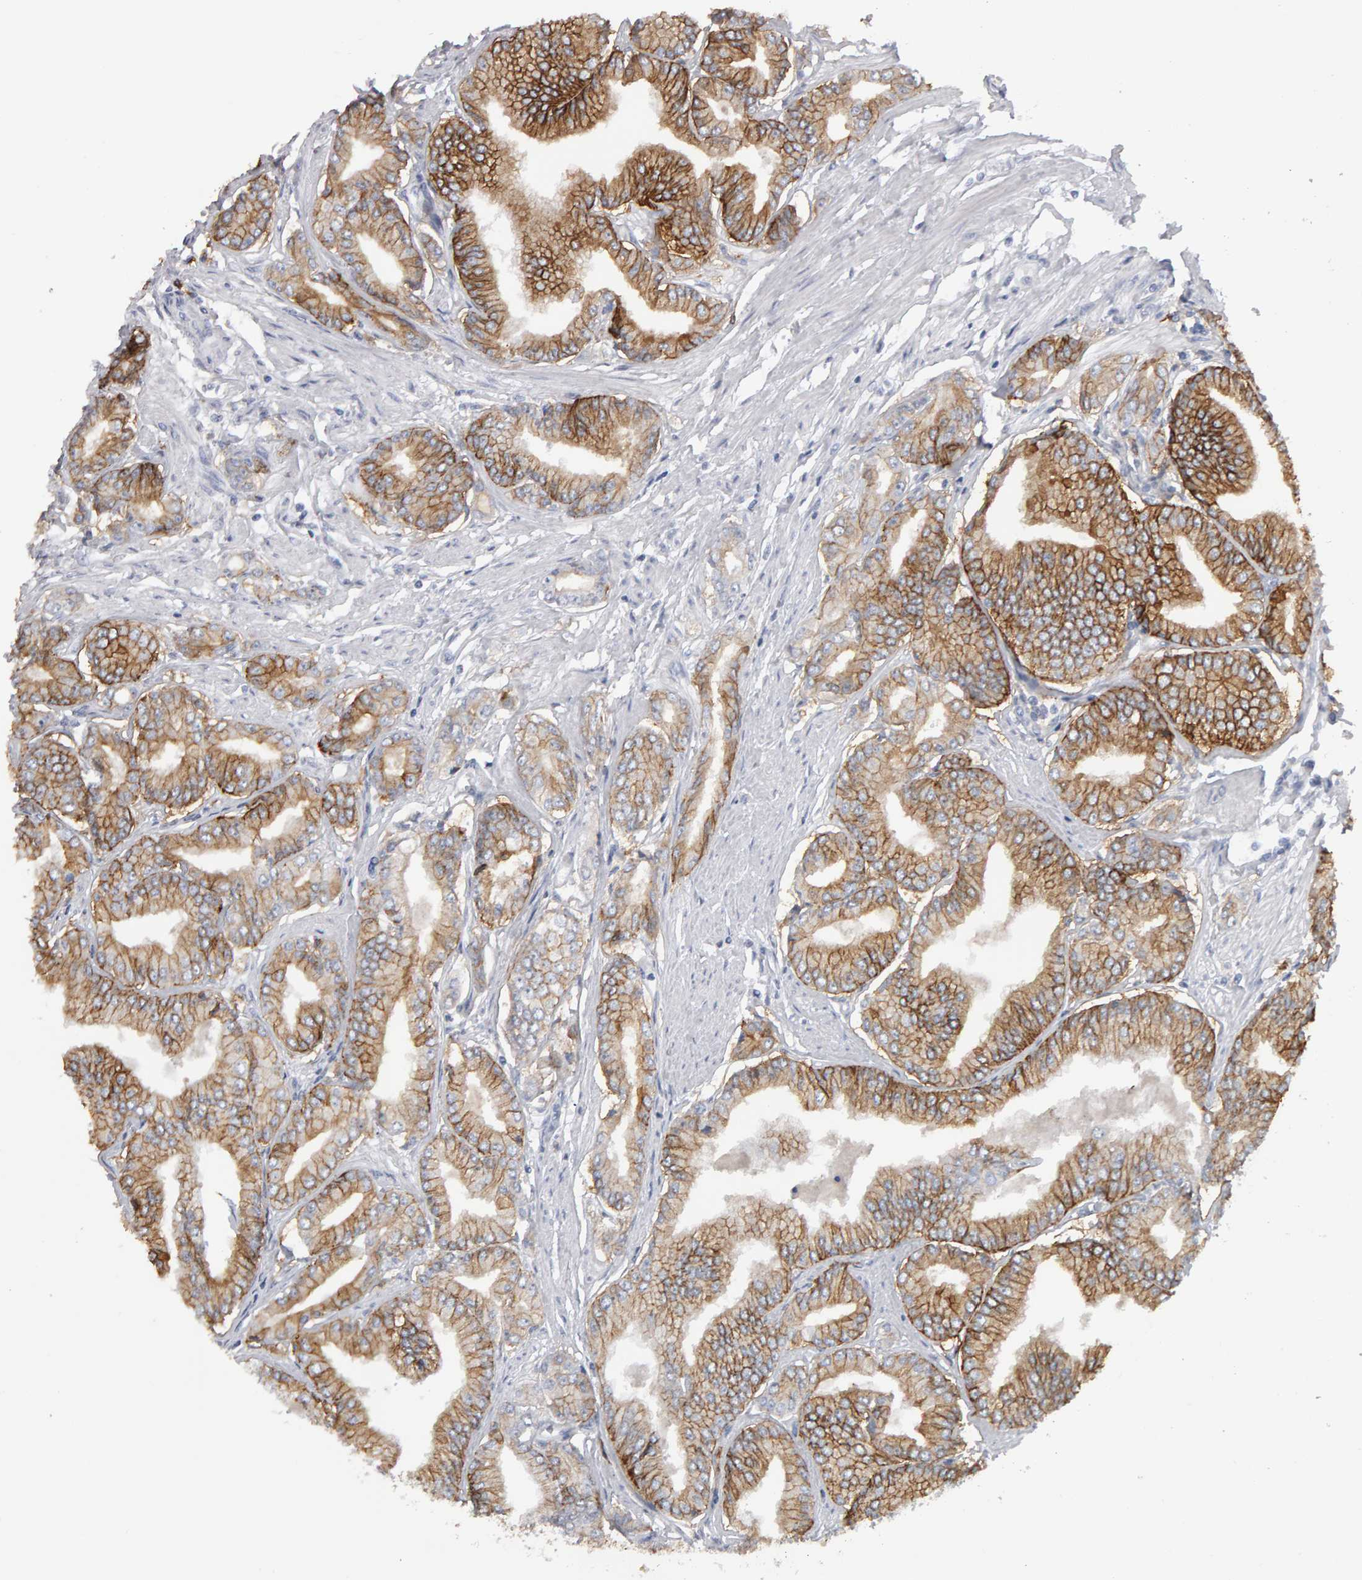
{"staining": {"intensity": "moderate", "quantity": ">75%", "location": "cytoplasmic/membranous"}, "tissue": "prostate cancer", "cell_type": "Tumor cells", "image_type": "cancer", "snomed": [{"axis": "morphology", "description": "Adenocarcinoma, Low grade"}, {"axis": "topography", "description": "Prostate"}], "caption": "Approximately >75% of tumor cells in human prostate cancer display moderate cytoplasmic/membranous protein staining as visualized by brown immunohistochemical staining.", "gene": "CD38", "patient": {"sex": "male", "age": 52}}